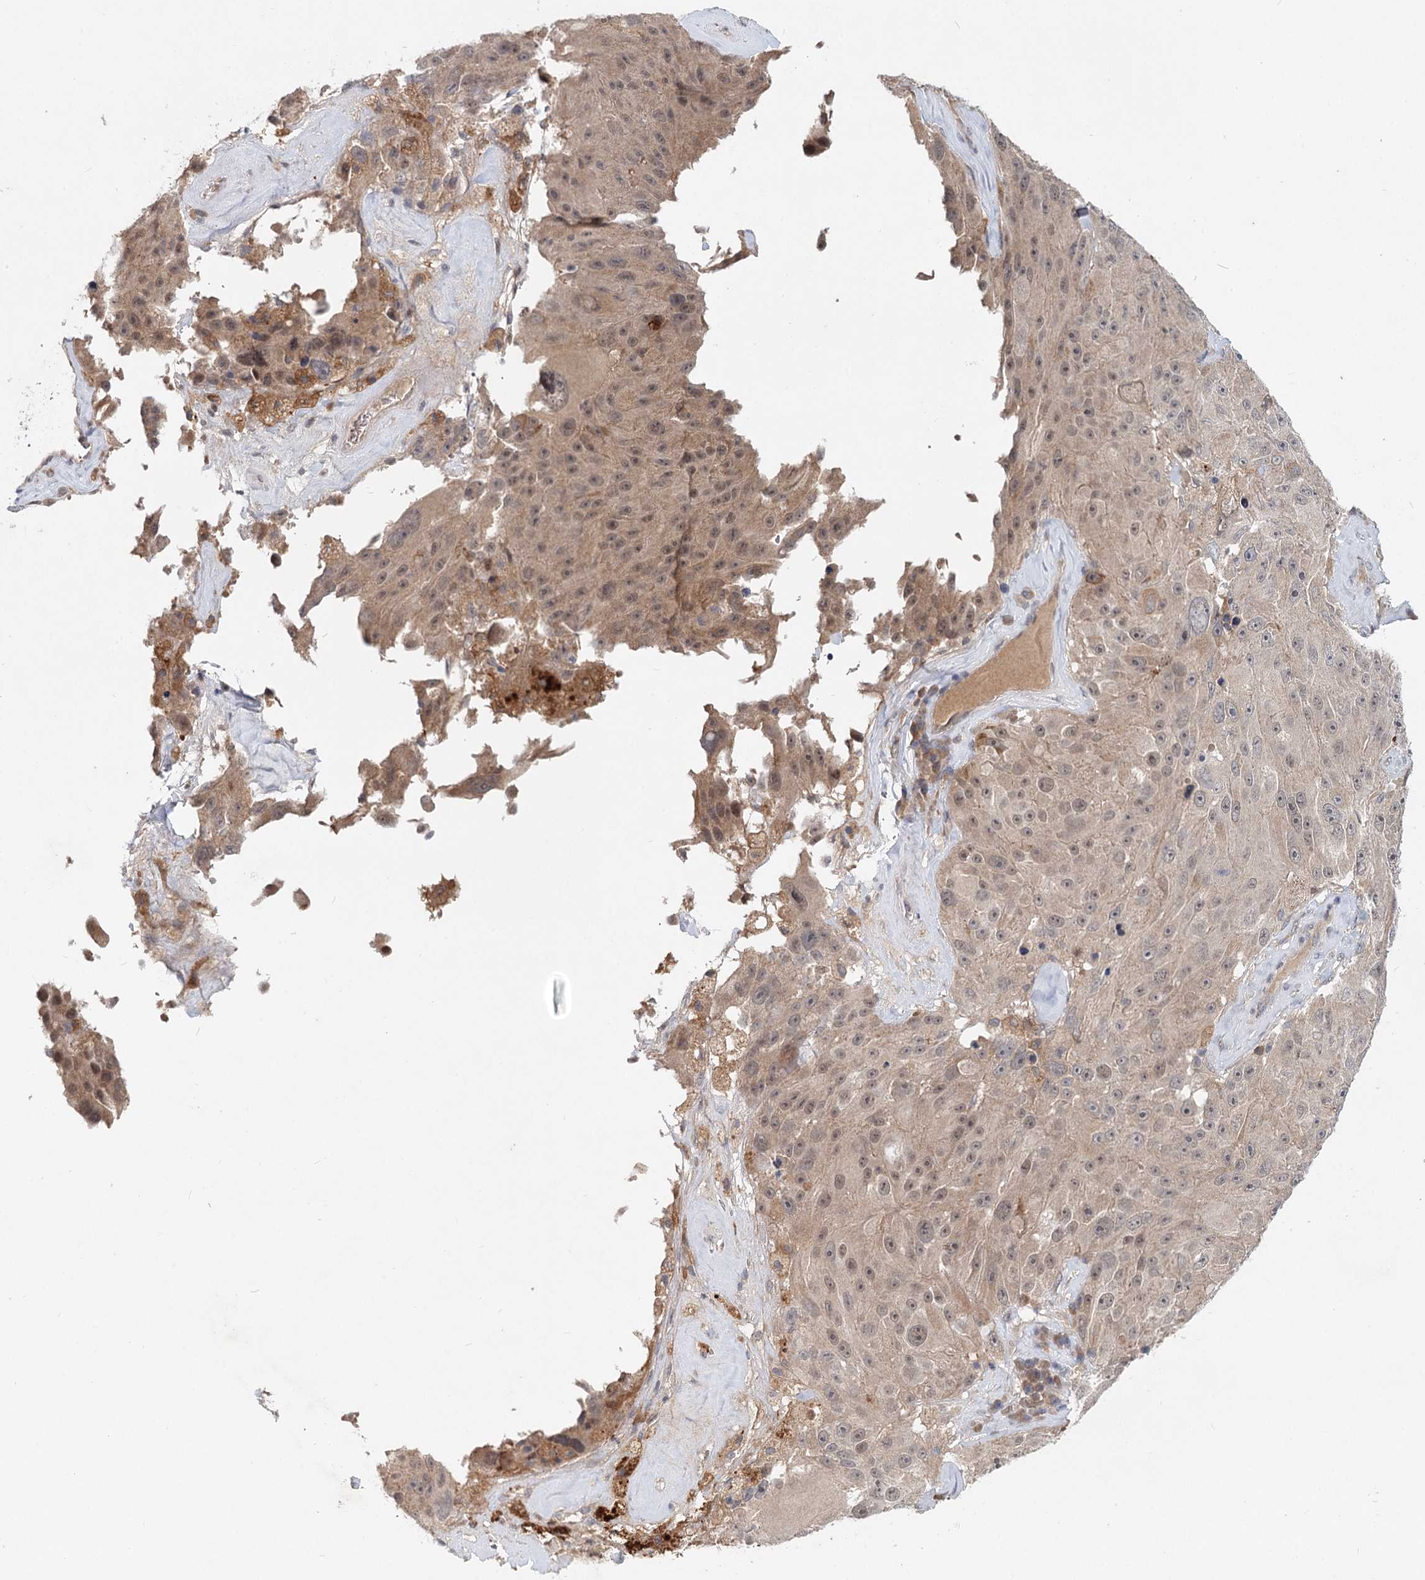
{"staining": {"intensity": "moderate", "quantity": ">75%", "location": "cytoplasmic/membranous,nuclear"}, "tissue": "melanoma", "cell_type": "Tumor cells", "image_type": "cancer", "snomed": [{"axis": "morphology", "description": "Malignant melanoma, Metastatic site"}, {"axis": "topography", "description": "Lymph node"}], "caption": "Malignant melanoma (metastatic site) stained for a protein shows moderate cytoplasmic/membranous and nuclear positivity in tumor cells.", "gene": "AP3B1", "patient": {"sex": "male", "age": 62}}